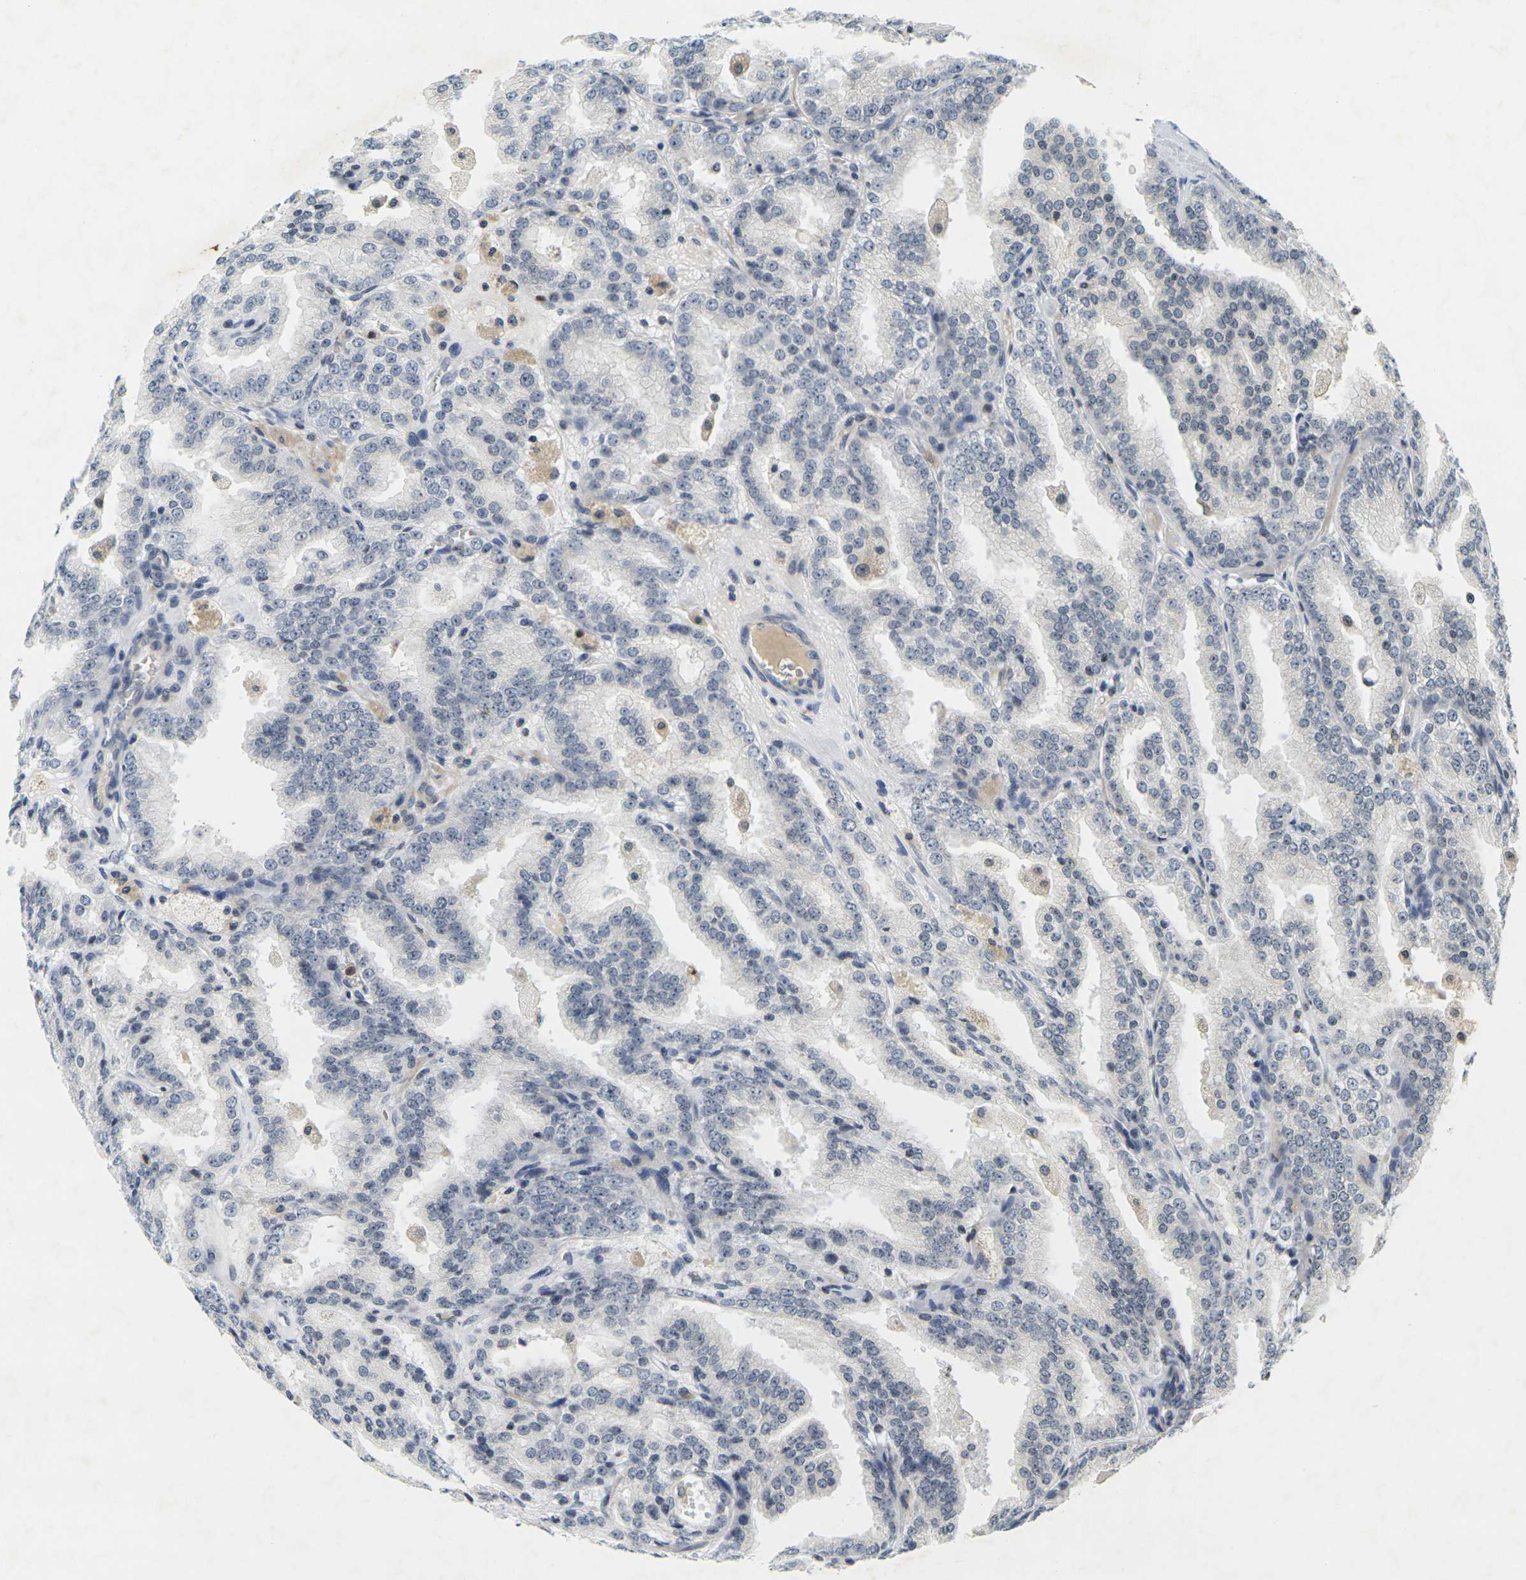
{"staining": {"intensity": "negative", "quantity": "none", "location": "none"}, "tissue": "prostate cancer", "cell_type": "Tumor cells", "image_type": "cancer", "snomed": [{"axis": "morphology", "description": "Adenocarcinoma, High grade"}, {"axis": "topography", "description": "Prostate"}], "caption": "Tumor cells are negative for protein expression in human prostate adenocarcinoma (high-grade).", "gene": "C1QC", "patient": {"sex": "male", "age": 61}}